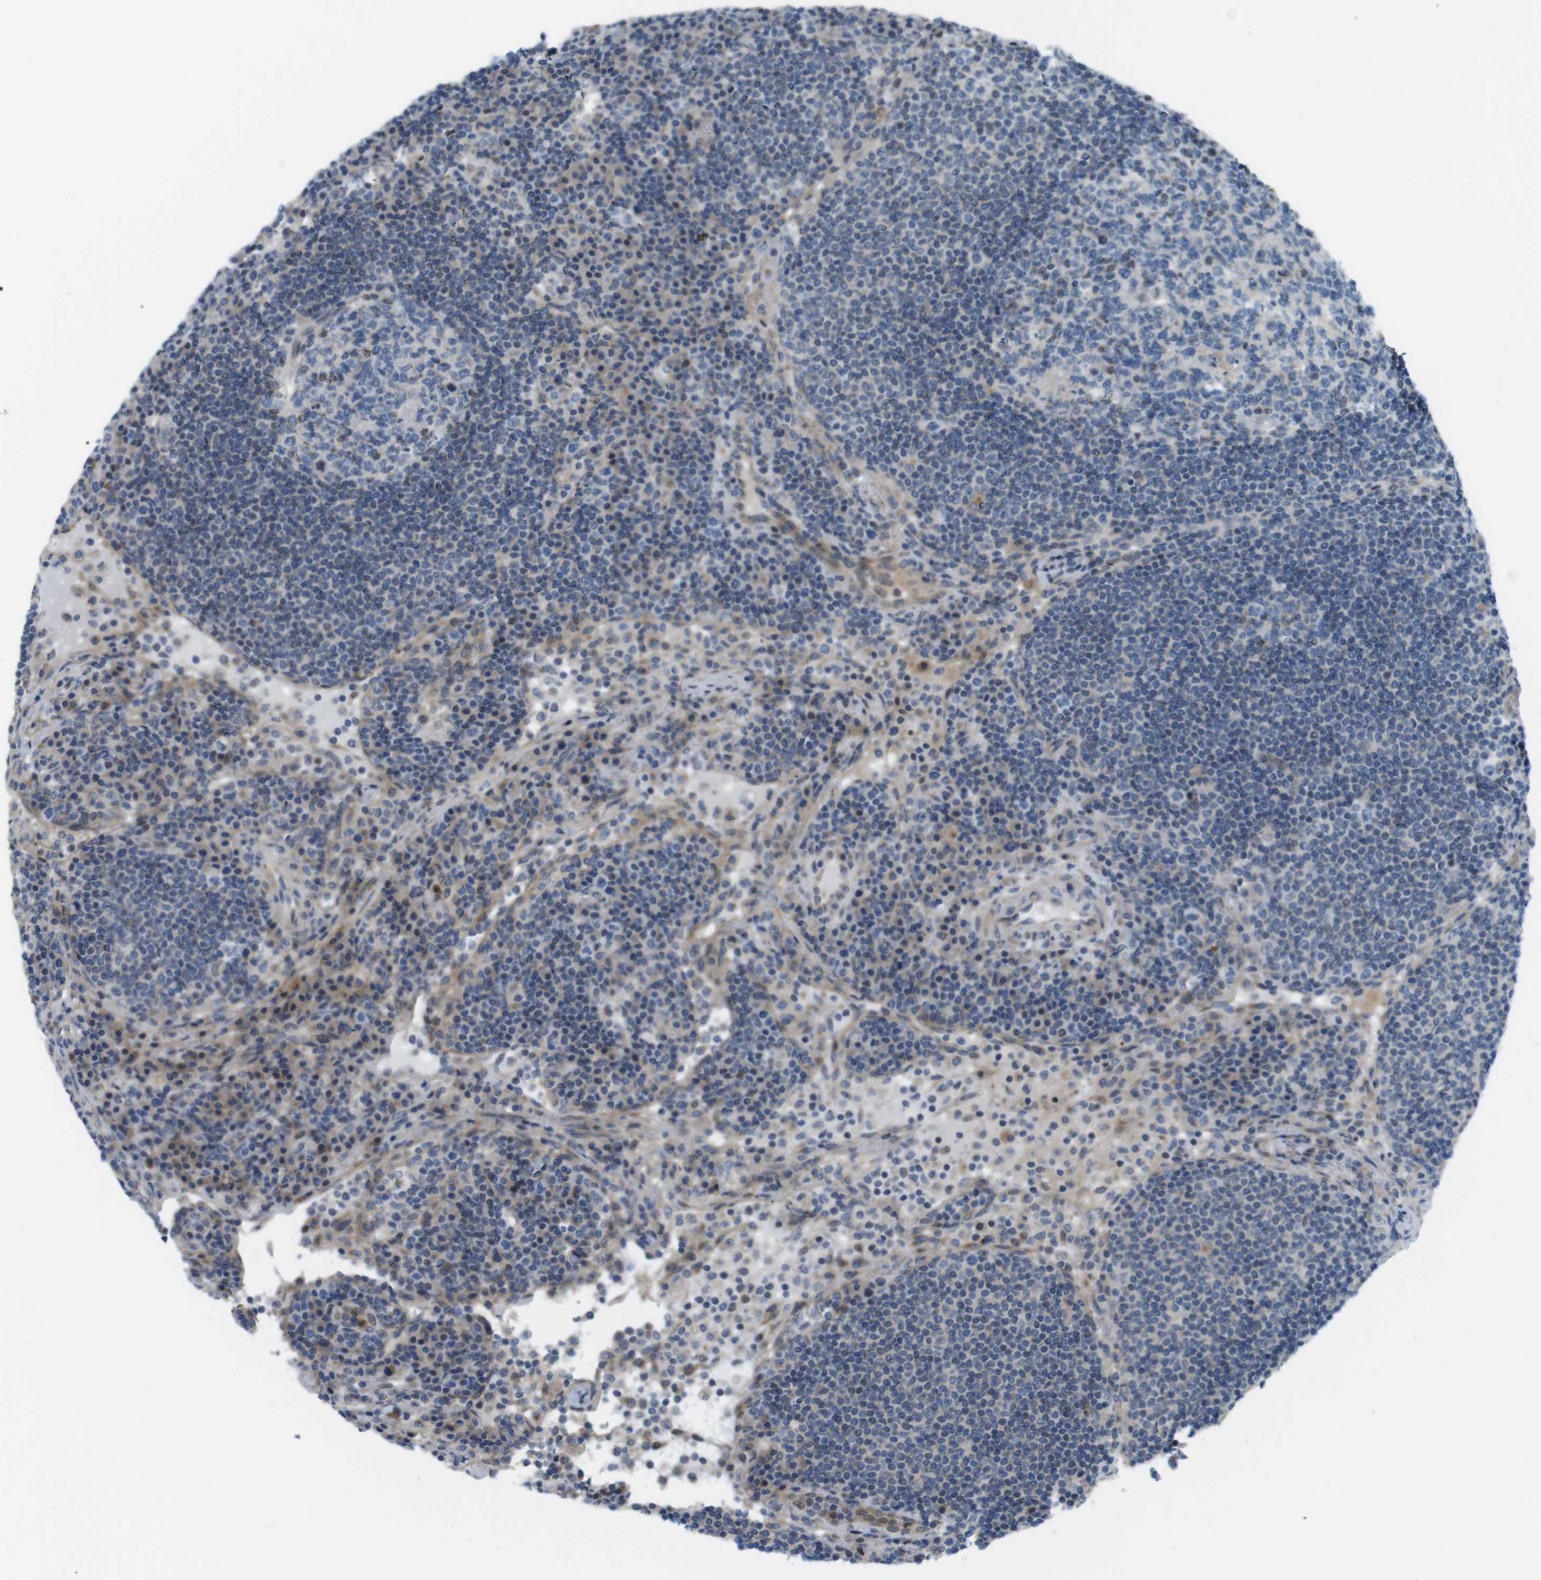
{"staining": {"intensity": "weak", "quantity": "<25%", "location": "cytoplasmic/membranous"}, "tissue": "lymph node", "cell_type": "Germinal center cells", "image_type": "normal", "snomed": [{"axis": "morphology", "description": "Normal tissue, NOS"}, {"axis": "topography", "description": "Lymph node"}], "caption": "Germinal center cells show no significant protein expression in unremarkable lymph node.", "gene": "ZDHHC3", "patient": {"sex": "female", "age": 53}}